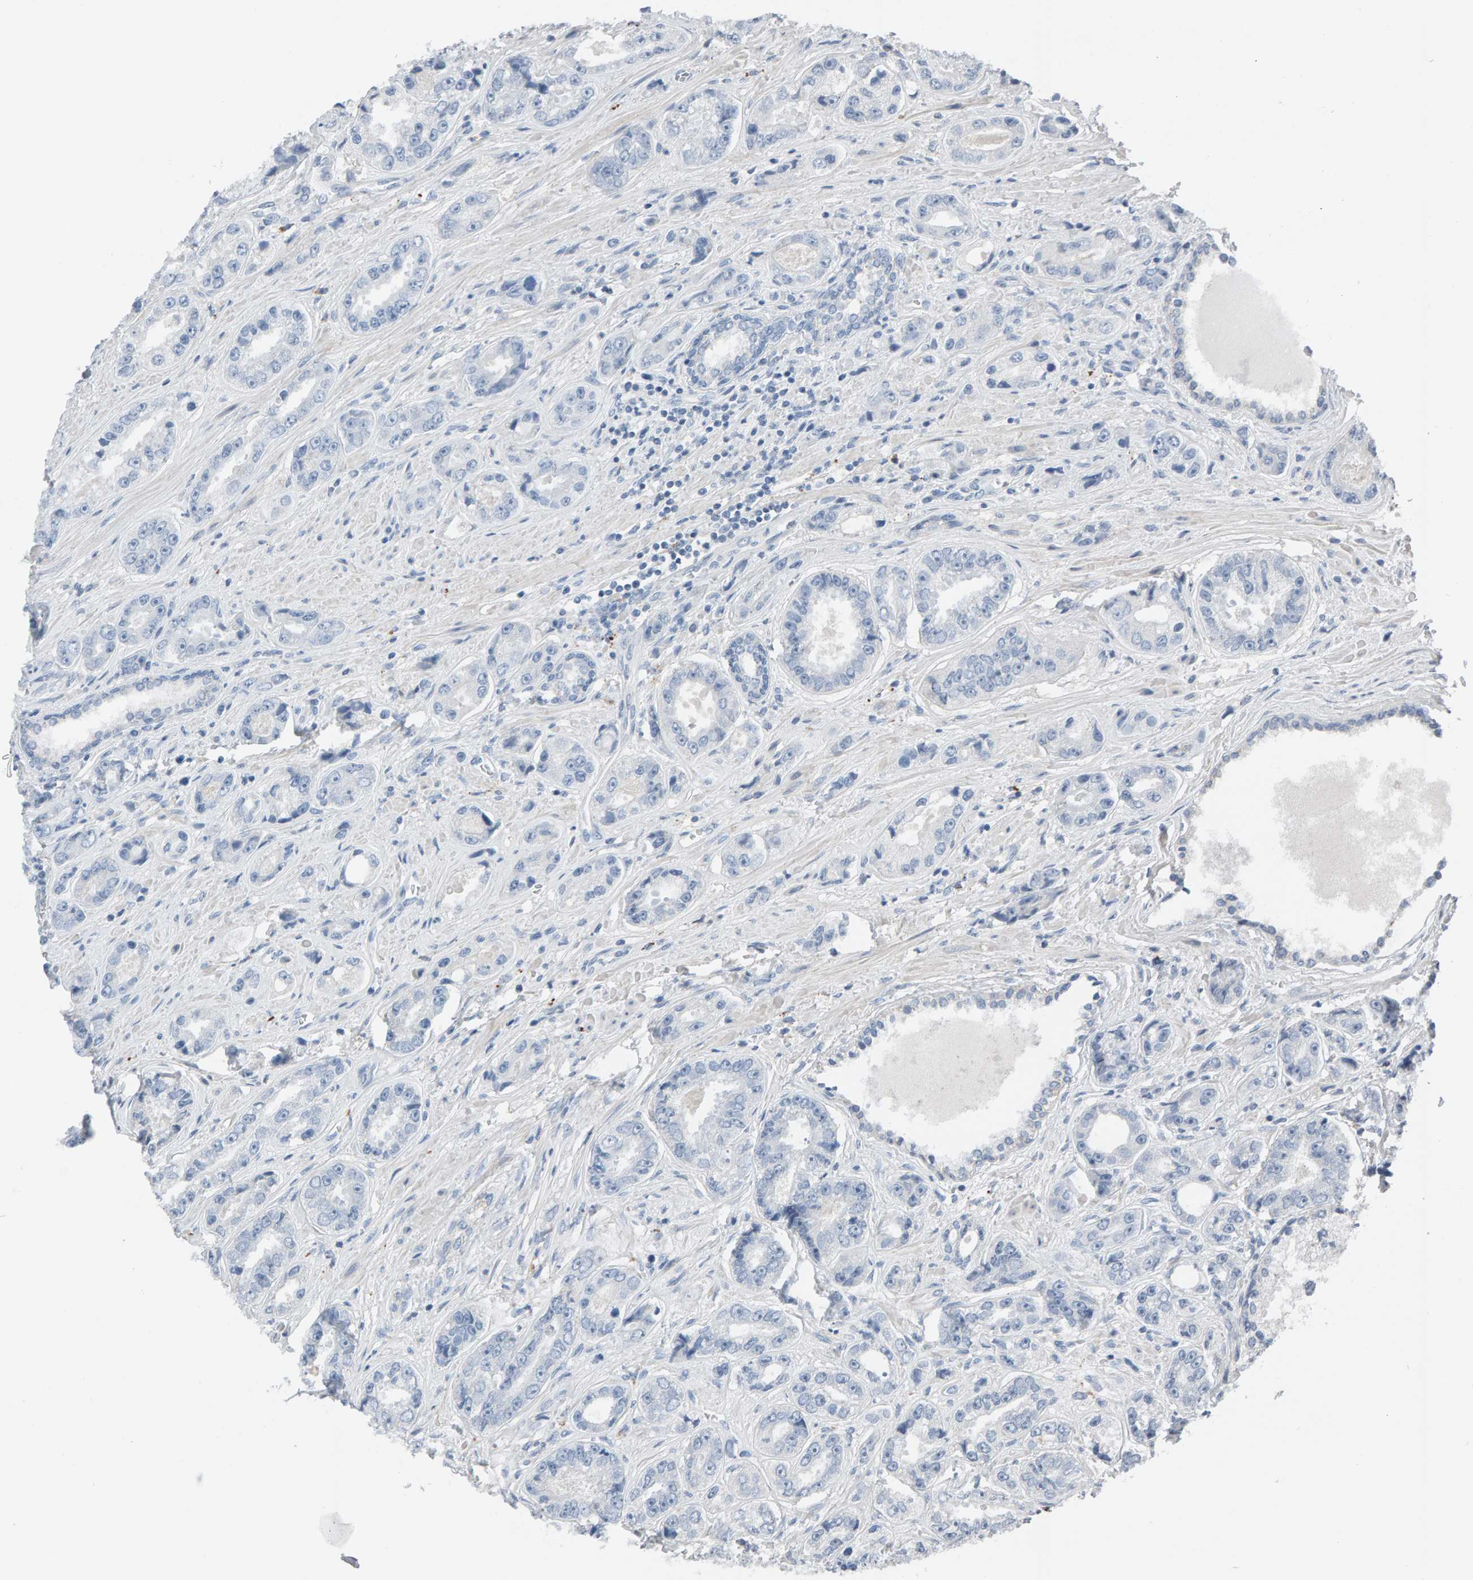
{"staining": {"intensity": "negative", "quantity": "none", "location": "none"}, "tissue": "prostate cancer", "cell_type": "Tumor cells", "image_type": "cancer", "snomed": [{"axis": "morphology", "description": "Adenocarcinoma, High grade"}, {"axis": "topography", "description": "Prostate"}], "caption": "A high-resolution micrograph shows immunohistochemistry (IHC) staining of prostate cancer, which demonstrates no significant staining in tumor cells. Brightfield microscopy of immunohistochemistry (IHC) stained with DAB (brown) and hematoxylin (blue), captured at high magnification.", "gene": "IPPK", "patient": {"sex": "male", "age": 61}}